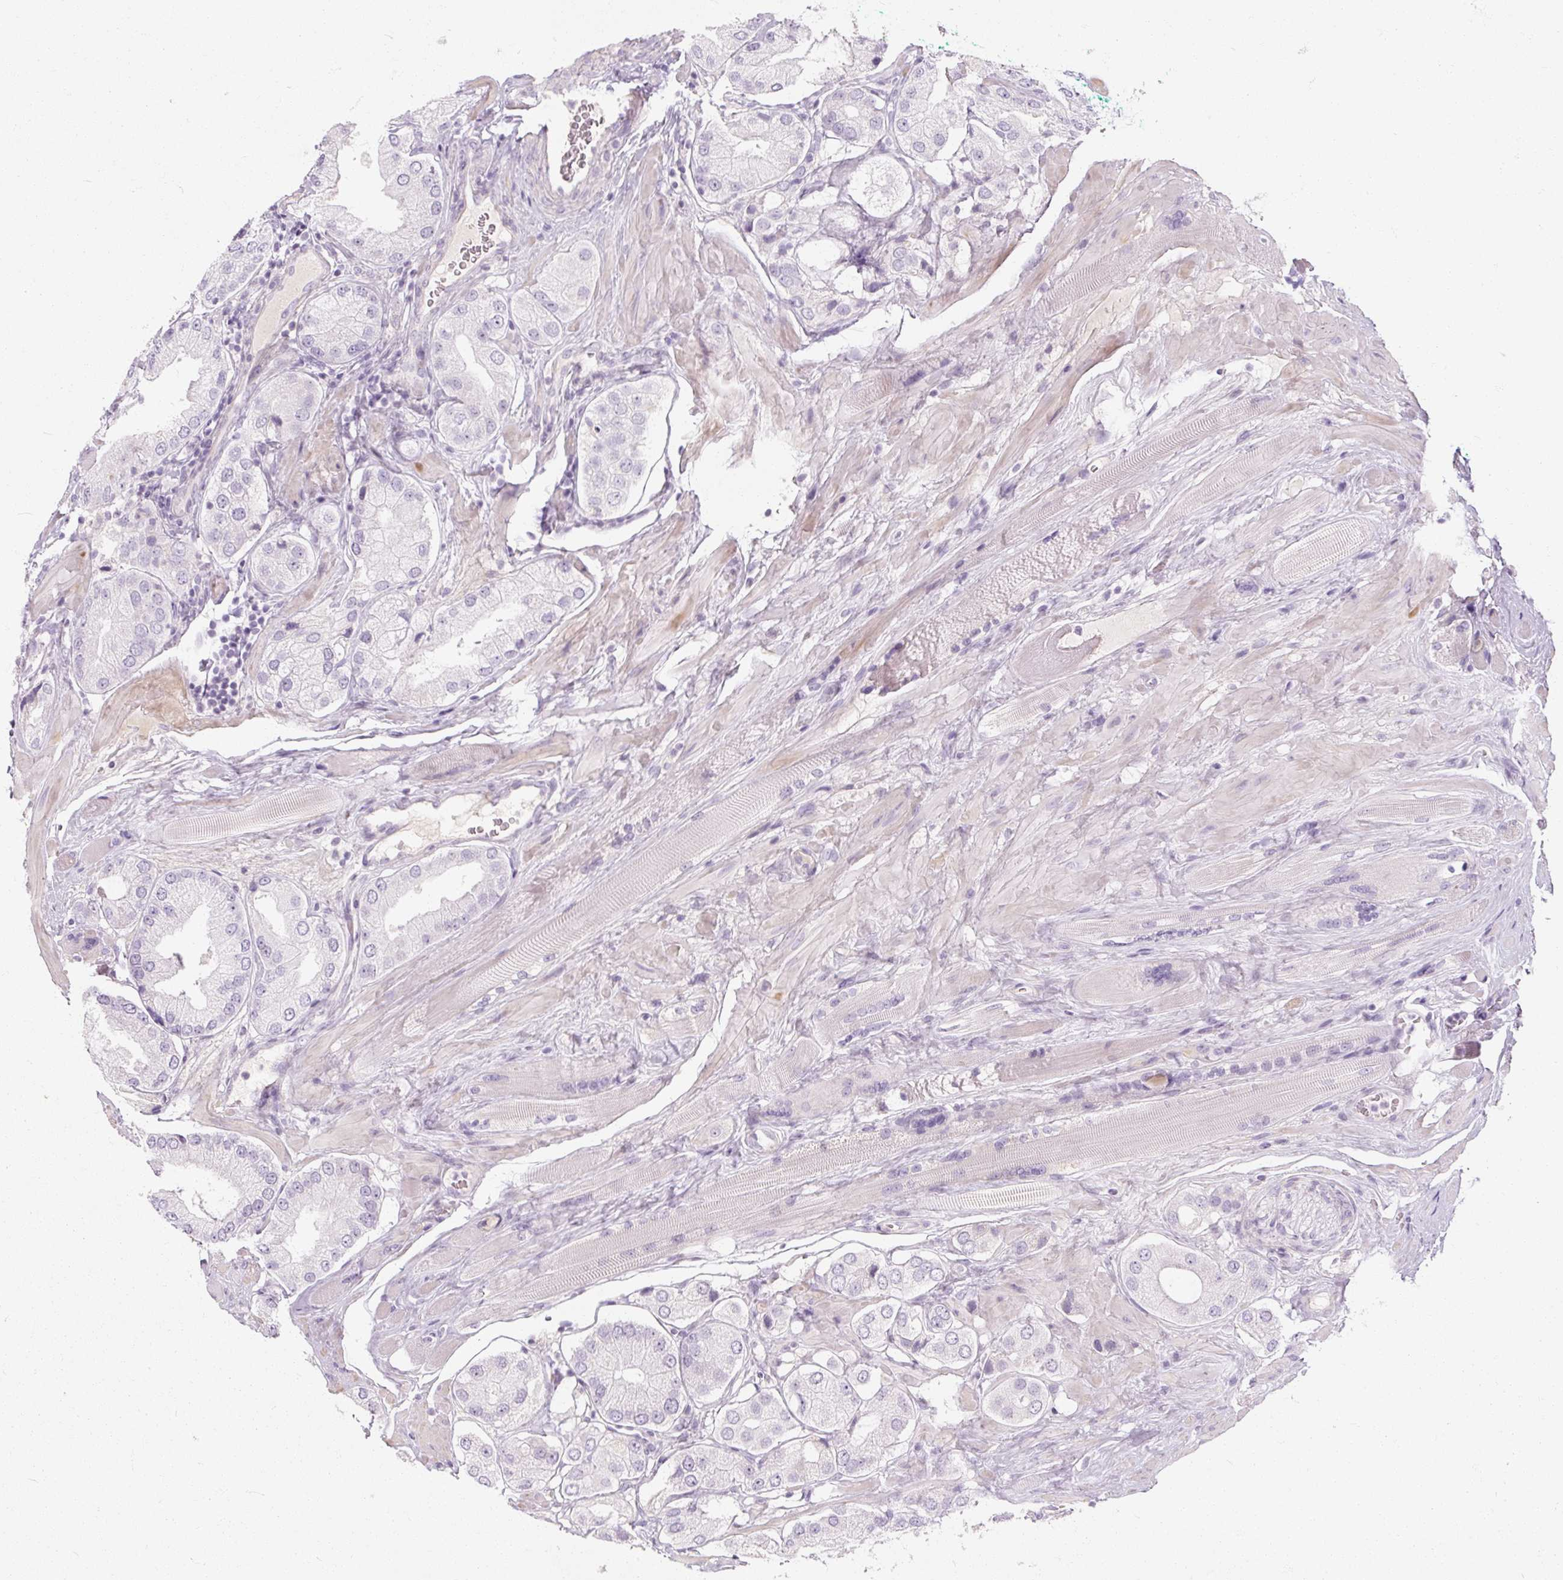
{"staining": {"intensity": "negative", "quantity": "none", "location": "none"}, "tissue": "prostate cancer", "cell_type": "Tumor cells", "image_type": "cancer", "snomed": [{"axis": "morphology", "description": "Adenocarcinoma, Low grade"}, {"axis": "topography", "description": "Prostate"}], "caption": "An IHC photomicrograph of prostate low-grade adenocarcinoma is shown. There is no staining in tumor cells of prostate low-grade adenocarcinoma. Nuclei are stained in blue.", "gene": "NFE2L3", "patient": {"sex": "male", "age": 42}}